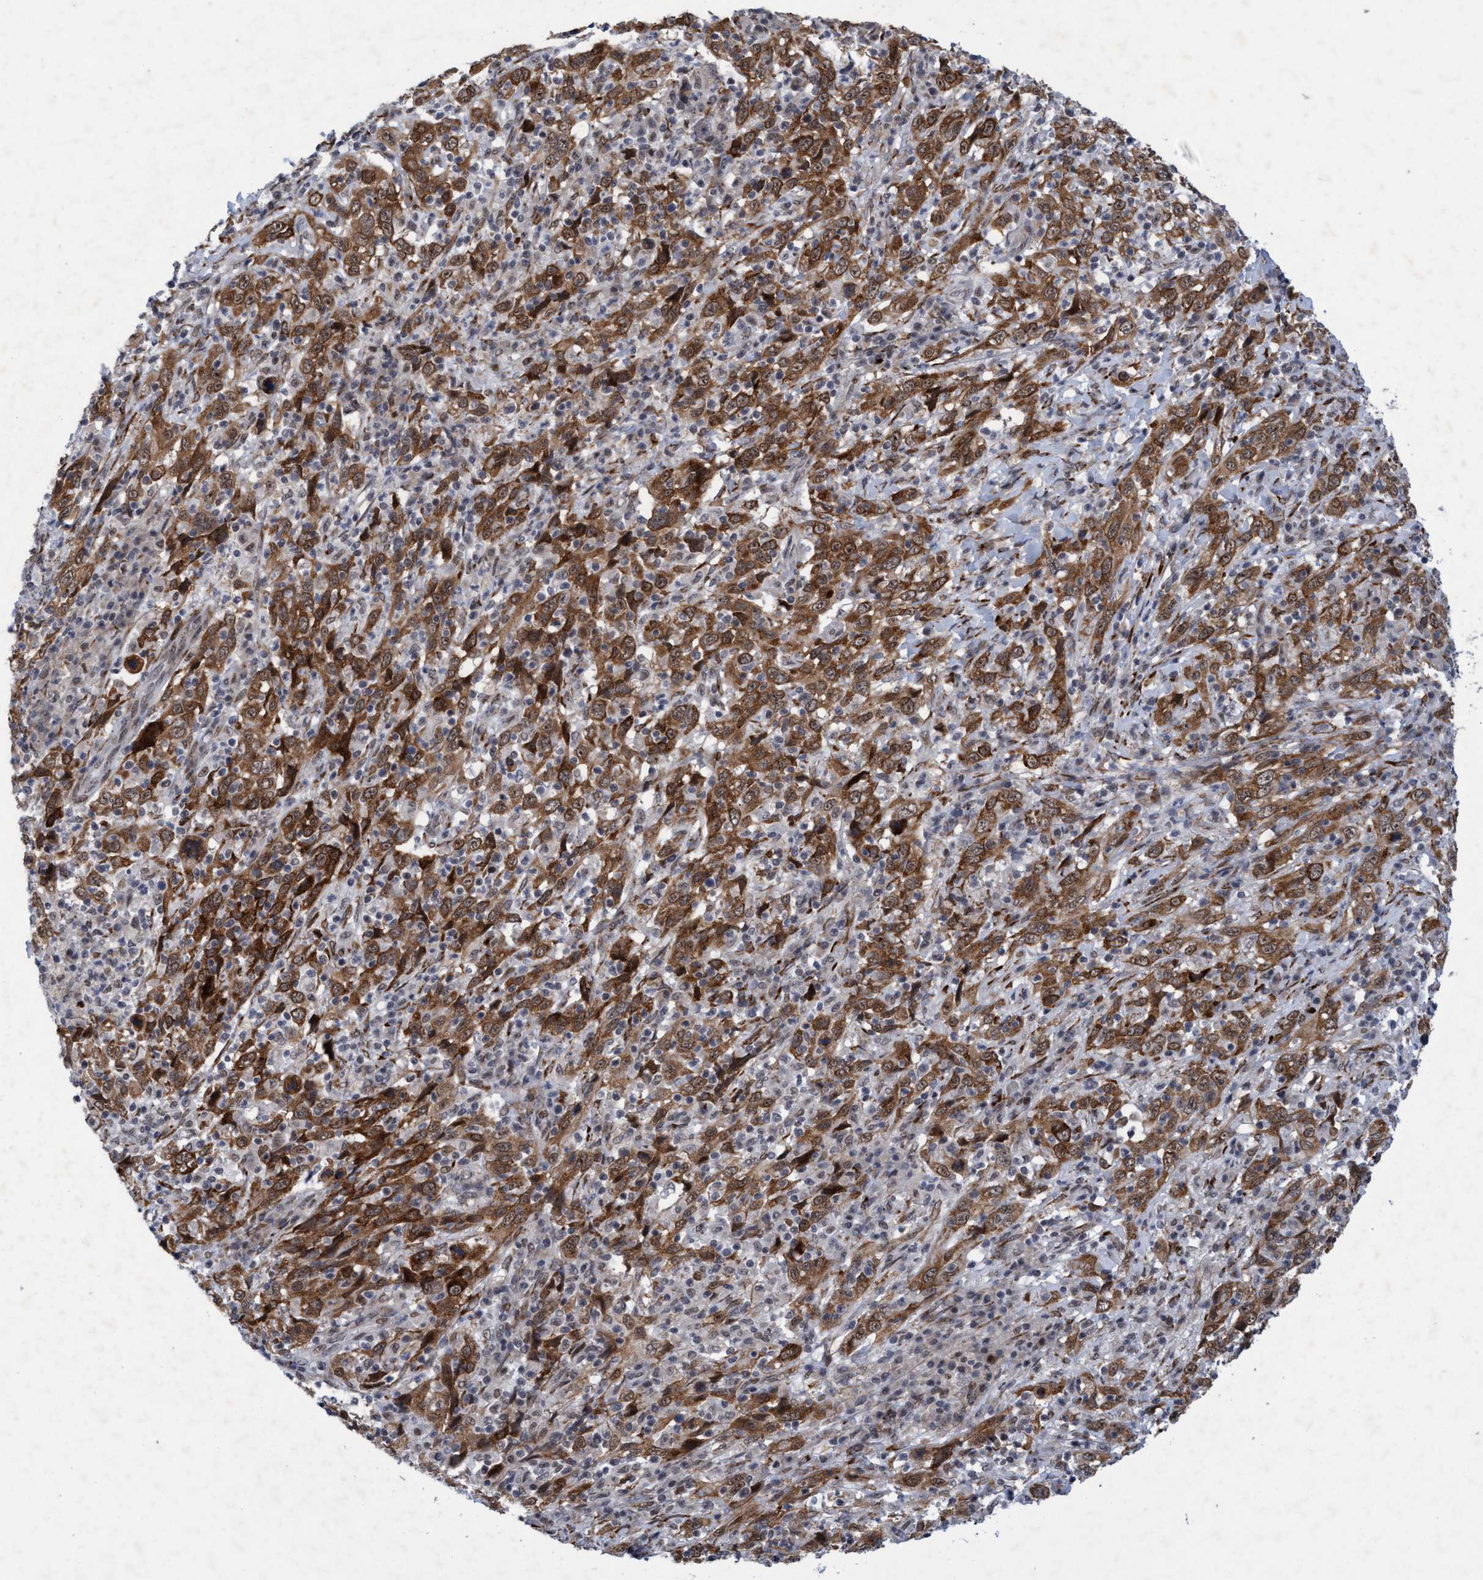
{"staining": {"intensity": "strong", "quantity": ">75%", "location": "cytoplasmic/membranous"}, "tissue": "cervical cancer", "cell_type": "Tumor cells", "image_type": "cancer", "snomed": [{"axis": "morphology", "description": "Squamous cell carcinoma, NOS"}, {"axis": "topography", "description": "Cervix"}], "caption": "Immunohistochemistry (DAB) staining of cervical cancer reveals strong cytoplasmic/membranous protein positivity in about >75% of tumor cells. (brown staining indicates protein expression, while blue staining denotes nuclei).", "gene": "GLT6D1", "patient": {"sex": "female", "age": 46}}